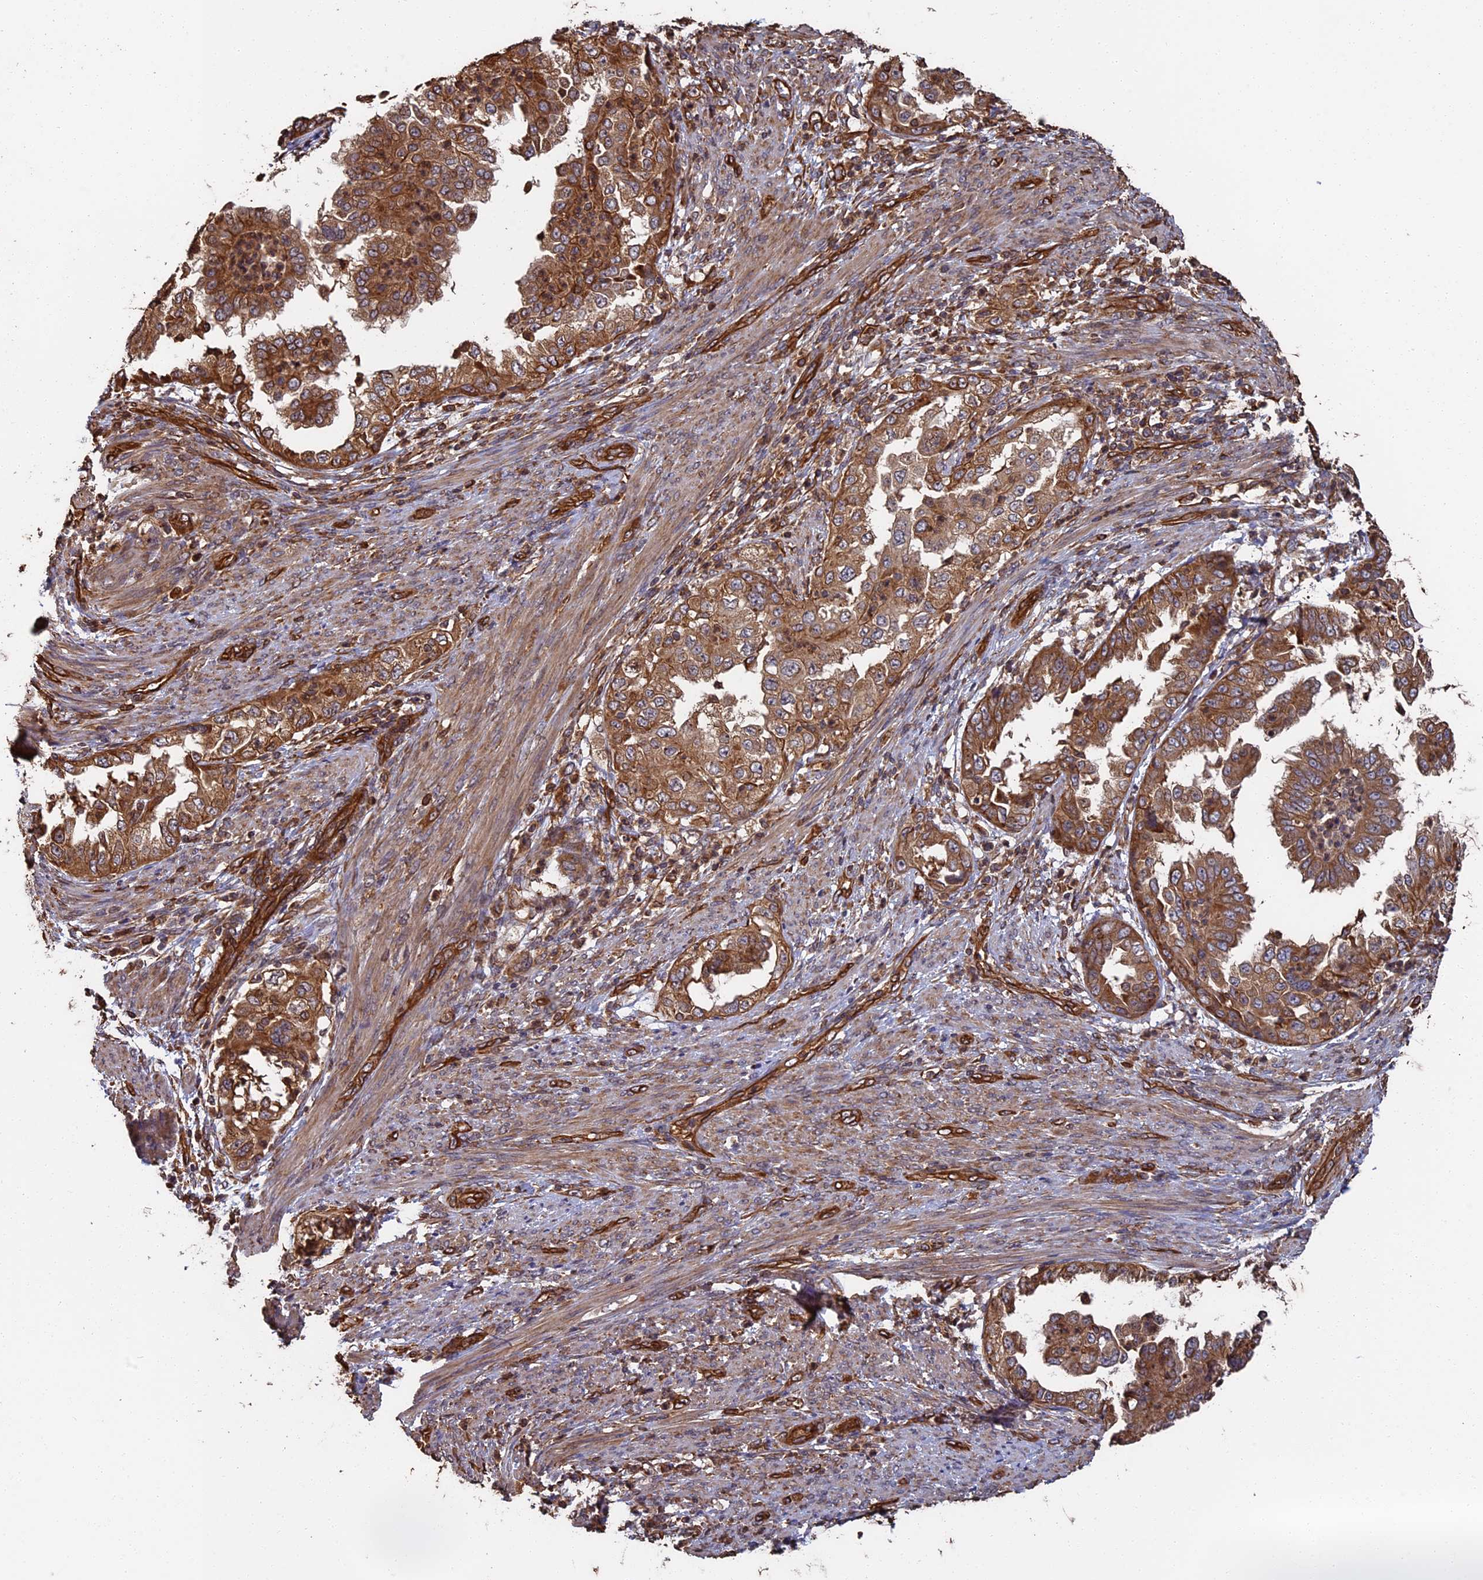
{"staining": {"intensity": "moderate", "quantity": ">75%", "location": "cytoplasmic/membranous"}, "tissue": "endometrial cancer", "cell_type": "Tumor cells", "image_type": "cancer", "snomed": [{"axis": "morphology", "description": "Adenocarcinoma, NOS"}, {"axis": "topography", "description": "Endometrium"}], "caption": "IHC photomicrograph of neoplastic tissue: endometrial cancer stained using immunohistochemistry (IHC) displays medium levels of moderate protein expression localized specifically in the cytoplasmic/membranous of tumor cells, appearing as a cytoplasmic/membranous brown color.", "gene": "CCDC124", "patient": {"sex": "female", "age": 85}}